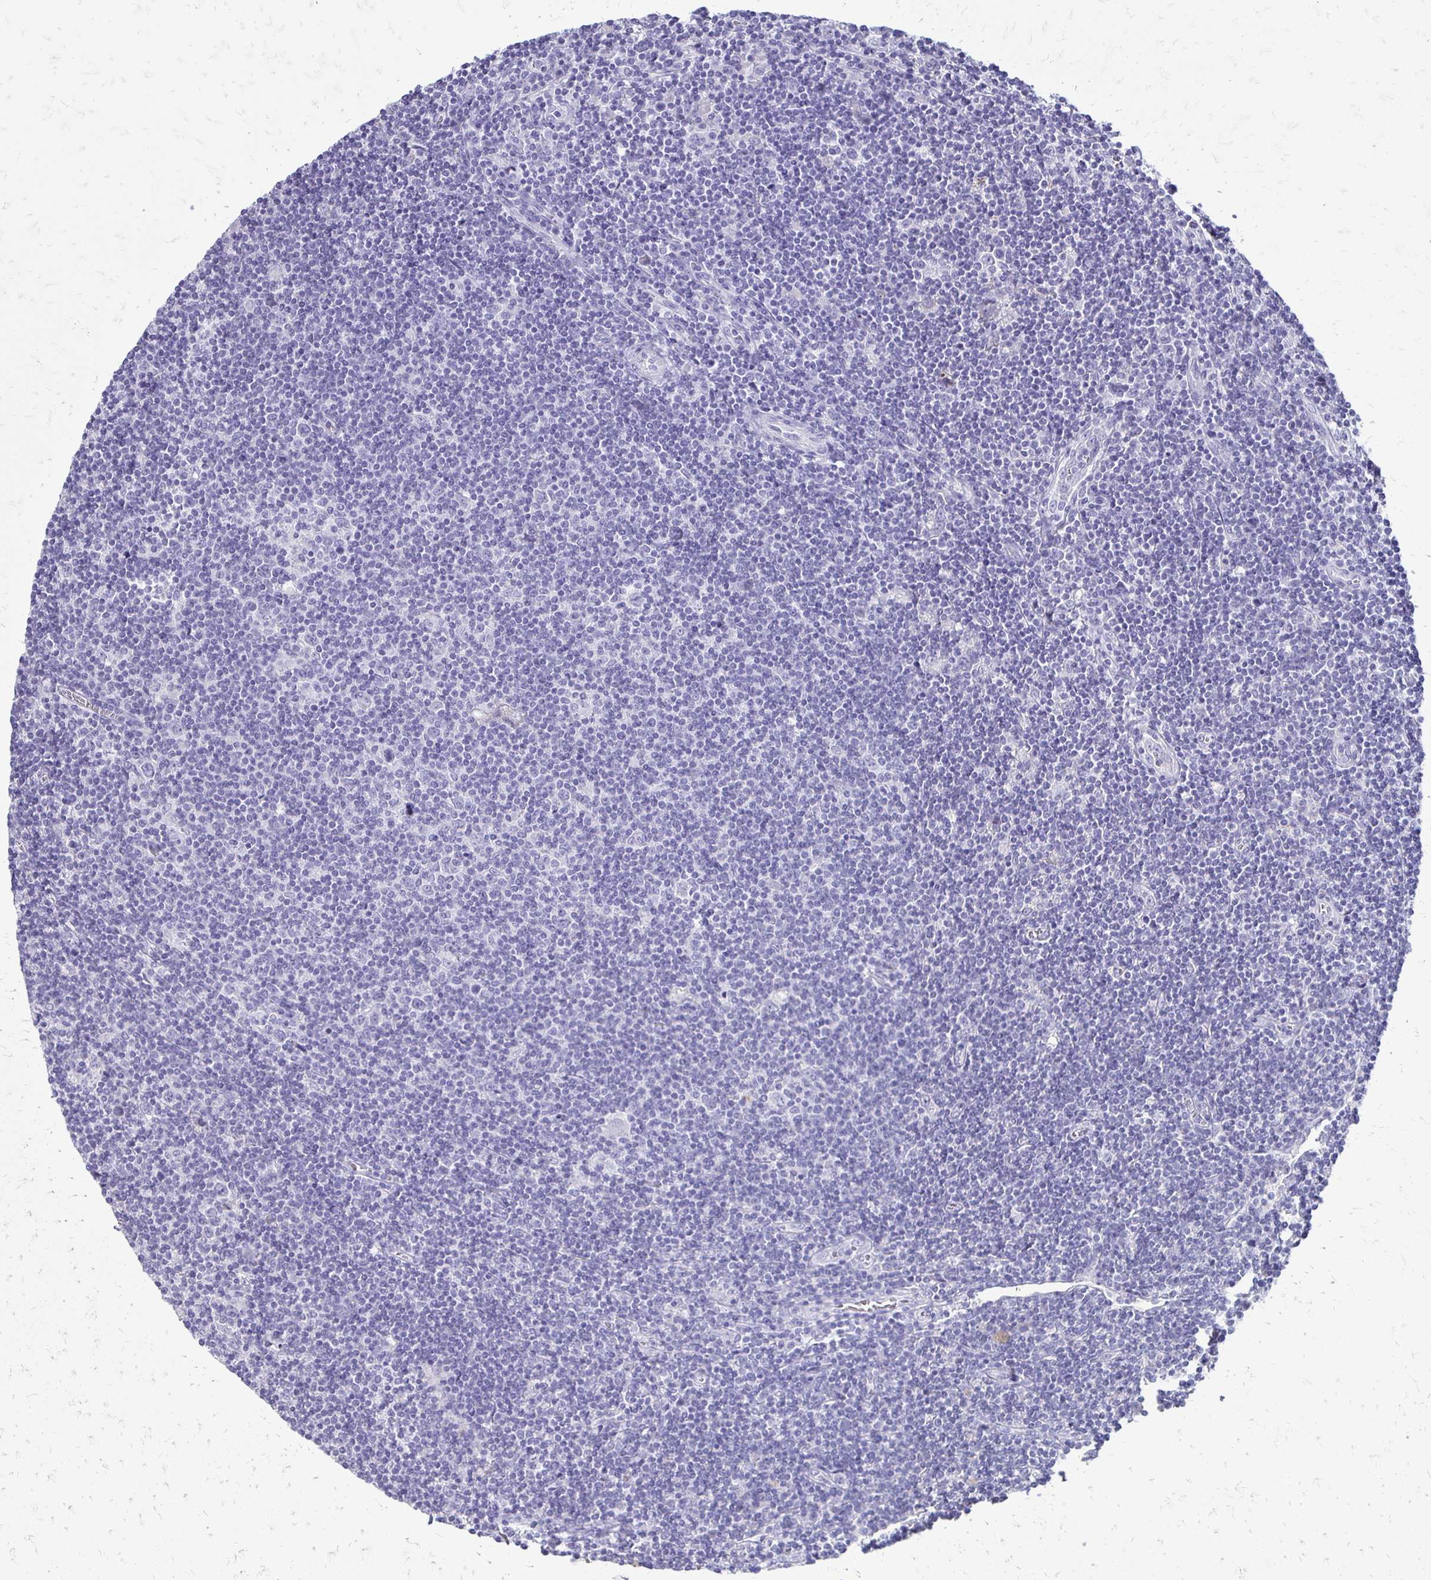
{"staining": {"intensity": "negative", "quantity": "none", "location": "none"}, "tissue": "lymphoma", "cell_type": "Tumor cells", "image_type": "cancer", "snomed": [{"axis": "morphology", "description": "Hodgkin's disease, NOS"}, {"axis": "topography", "description": "Lymph node"}], "caption": "DAB immunohistochemical staining of human lymphoma shows no significant positivity in tumor cells.", "gene": "ALPG", "patient": {"sex": "male", "age": 40}}